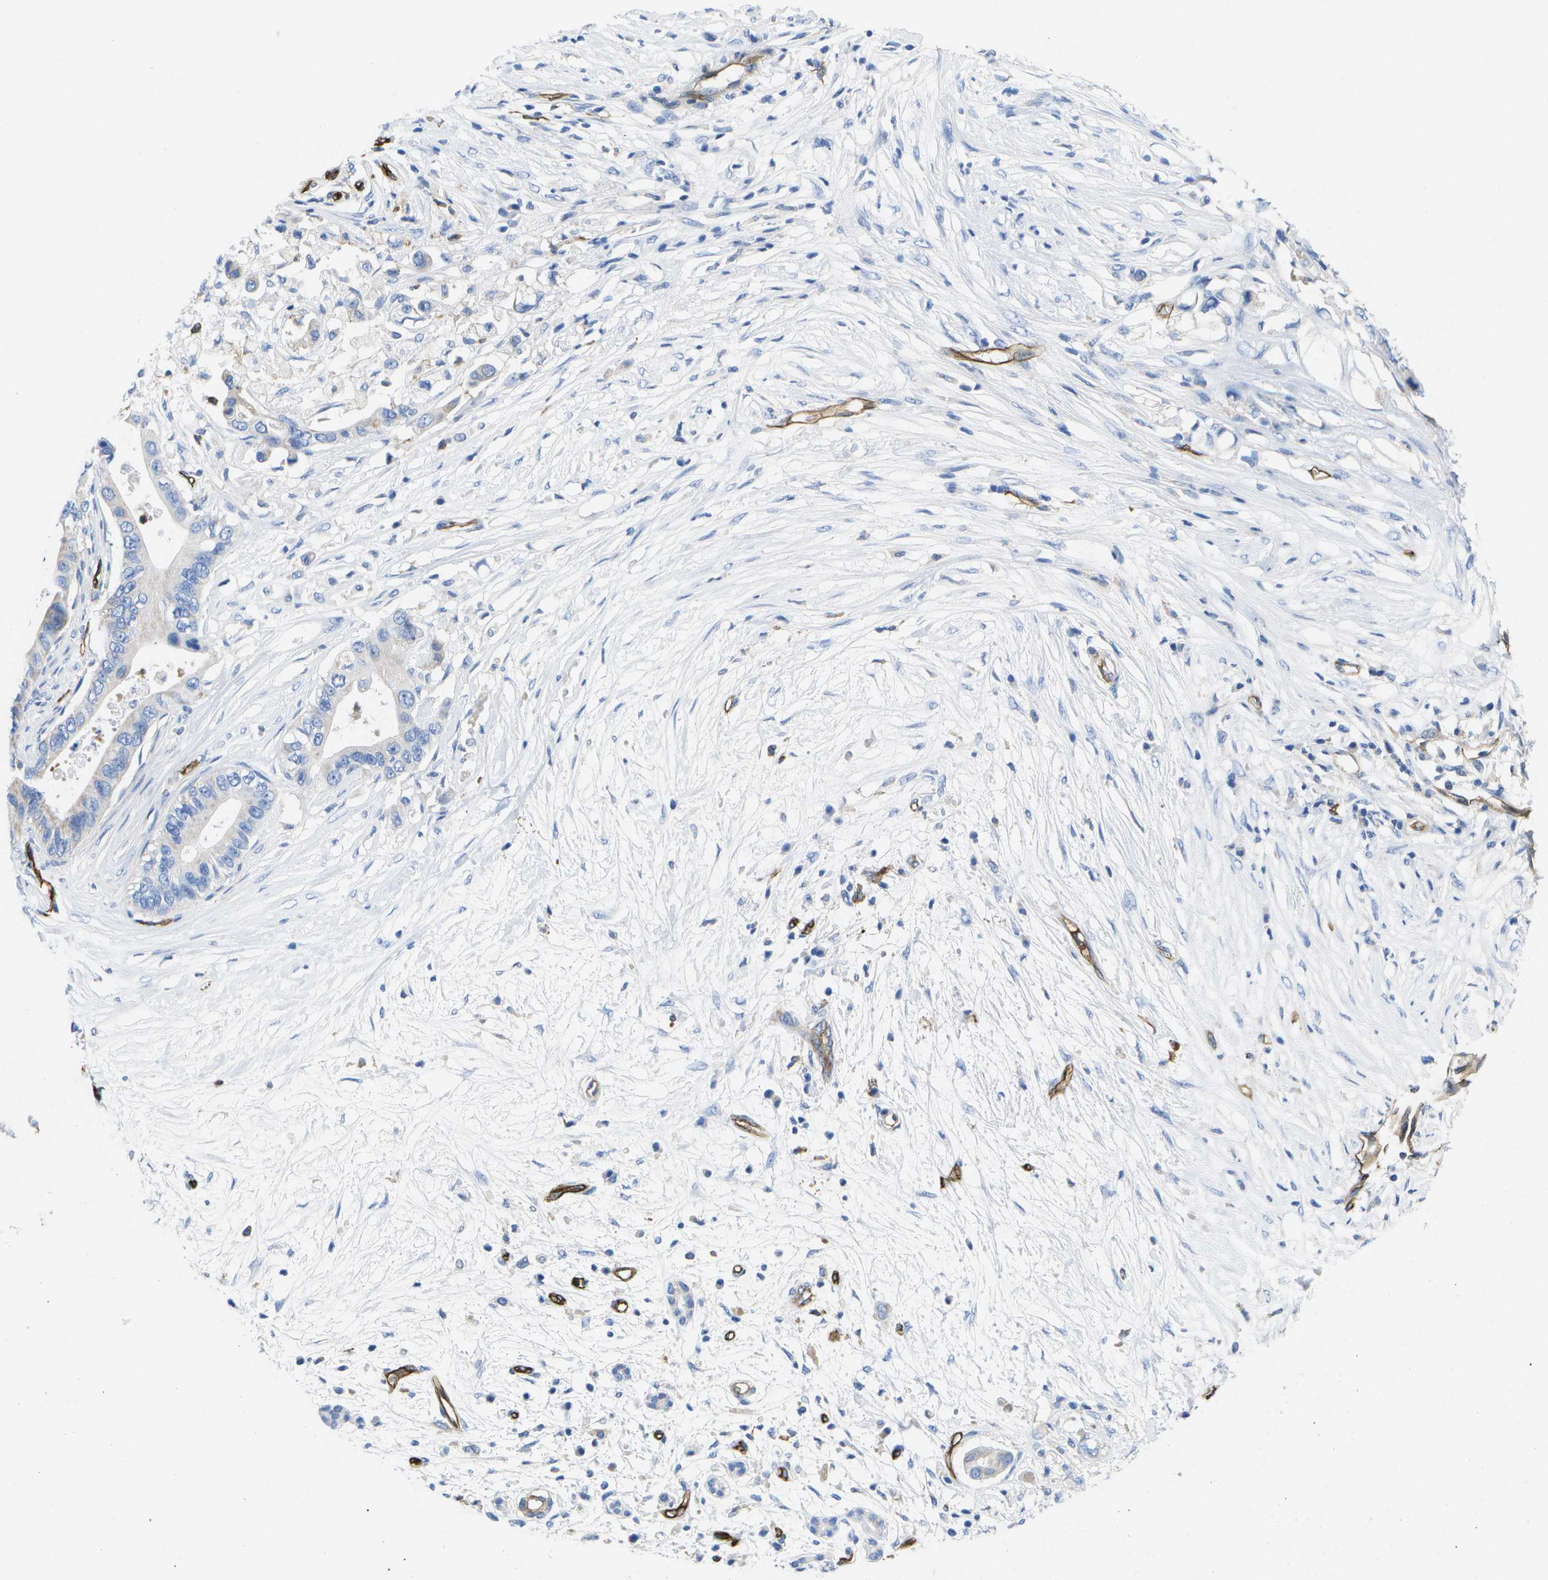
{"staining": {"intensity": "negative", "quantity": "none", "location": "none"}, "tissue": "pancreatic cancer", "cell_type": "Tumor cells", "image_type": "cancer", "snomed": [{"axis": "morphology", "description": "Adenocarcinoma, NOS"}, {"axis": "topography", "description": "Pancreas"}], "caption": "There is no significant expression in tumor cells of adenocarcinoma (pancreatic). (IHC, brightfield microscopy, high magnification).", "gene": "DYSF", "patient": {"sex": "male", "age": 77}}